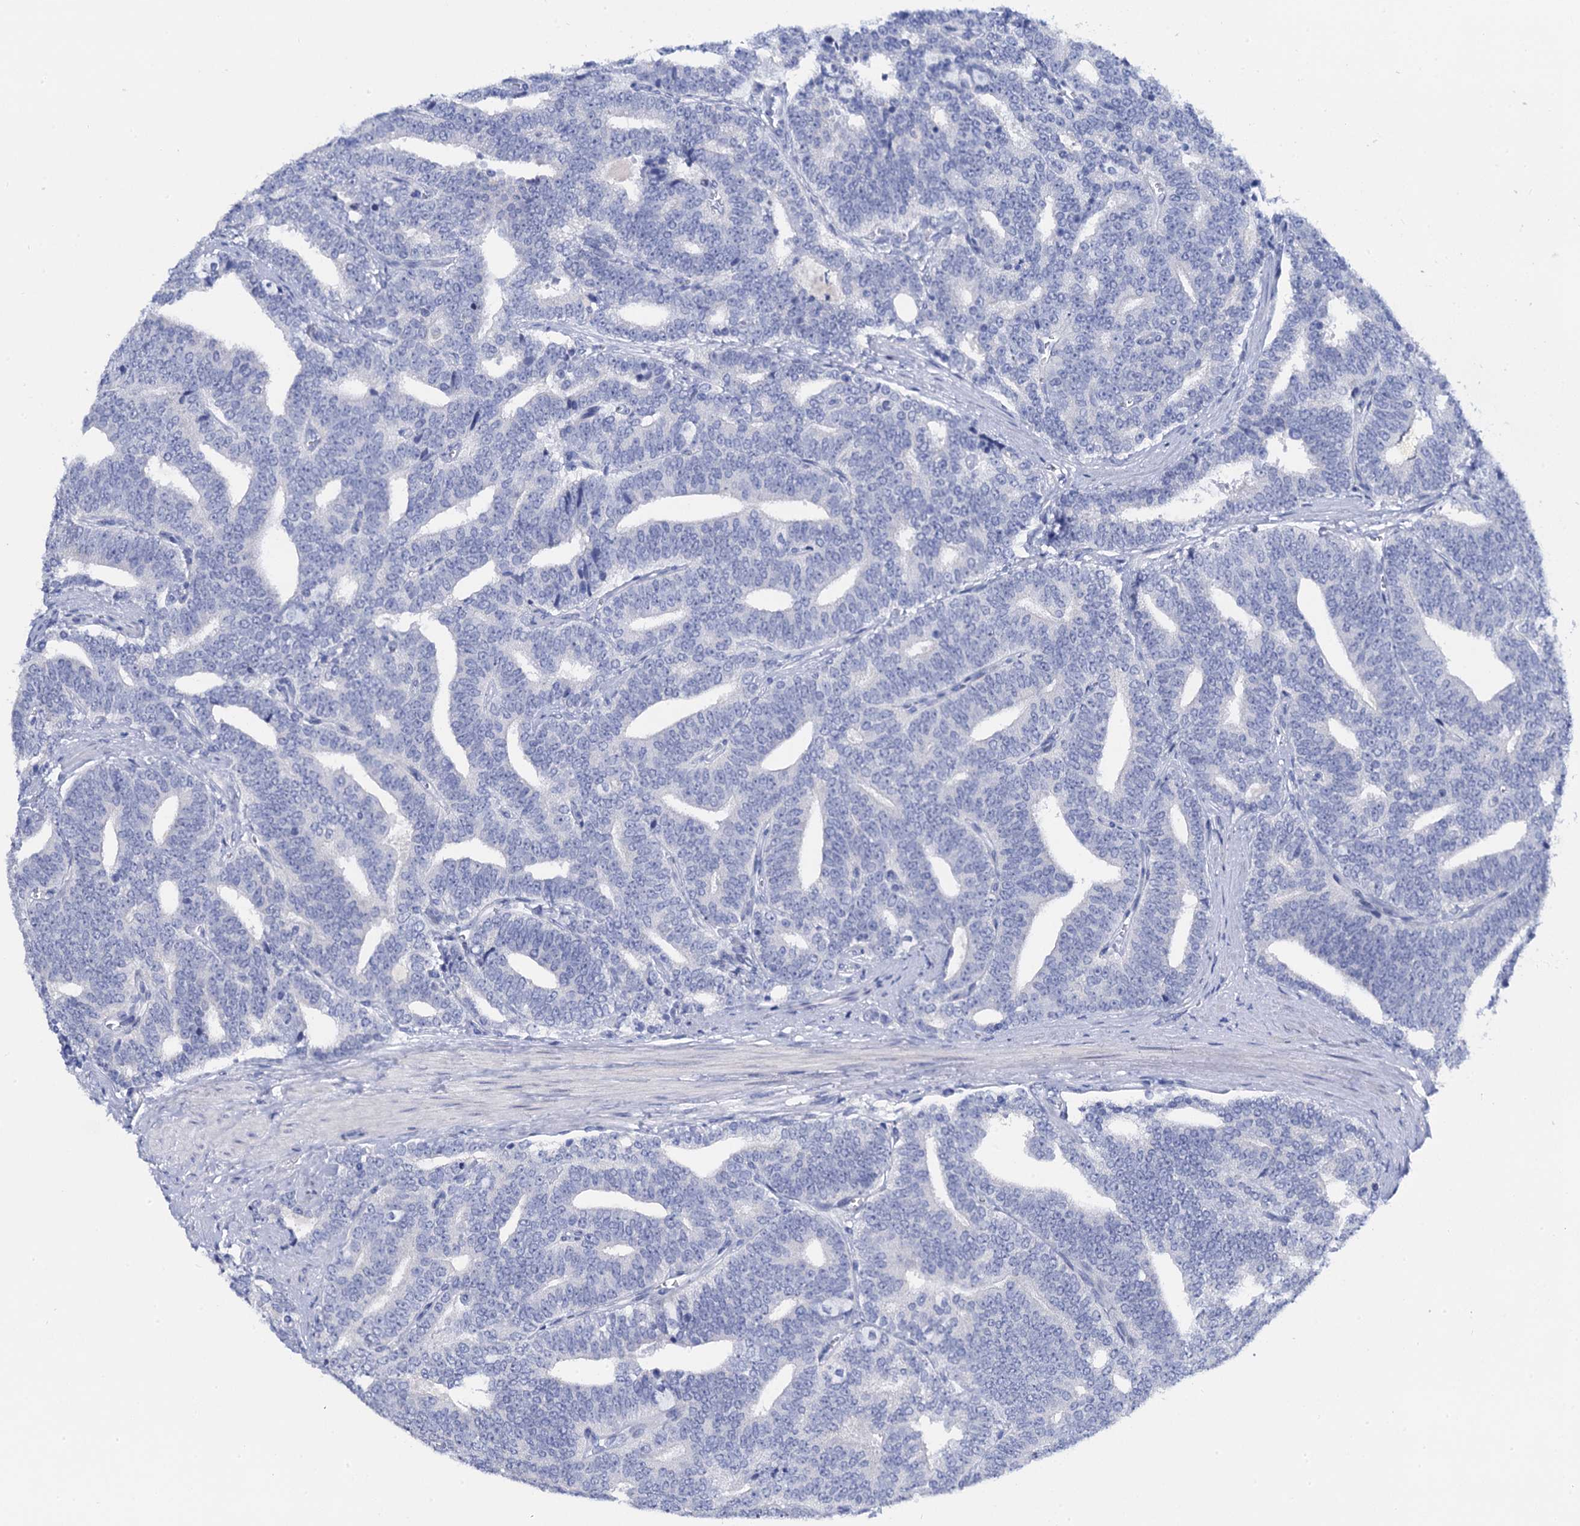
{"staining": {"intensity": "negative", "quantity": "none", "location": "none"}, "tissue": "prostate cancer", "cell_type": "Tumor cells", "image_type": "cancer", "snomed": [{"axis": "morphology", "description": "Adenocarcinoma, High grade"}, {"axis": "topography", "description": "Prostate and seminal vesicle, NOS"}], "caption": "Tumor cells are negative for brown protein staining in prostate cancer. (Stains: DAB (3,3'-diaminobenzidine) immunohistochemistry with hematoxylin counter stain, Microscopy: brightfield microscopy at high magnification).", "gene": "LYPD3", "patient": {"sex": "male", "age": 67}}